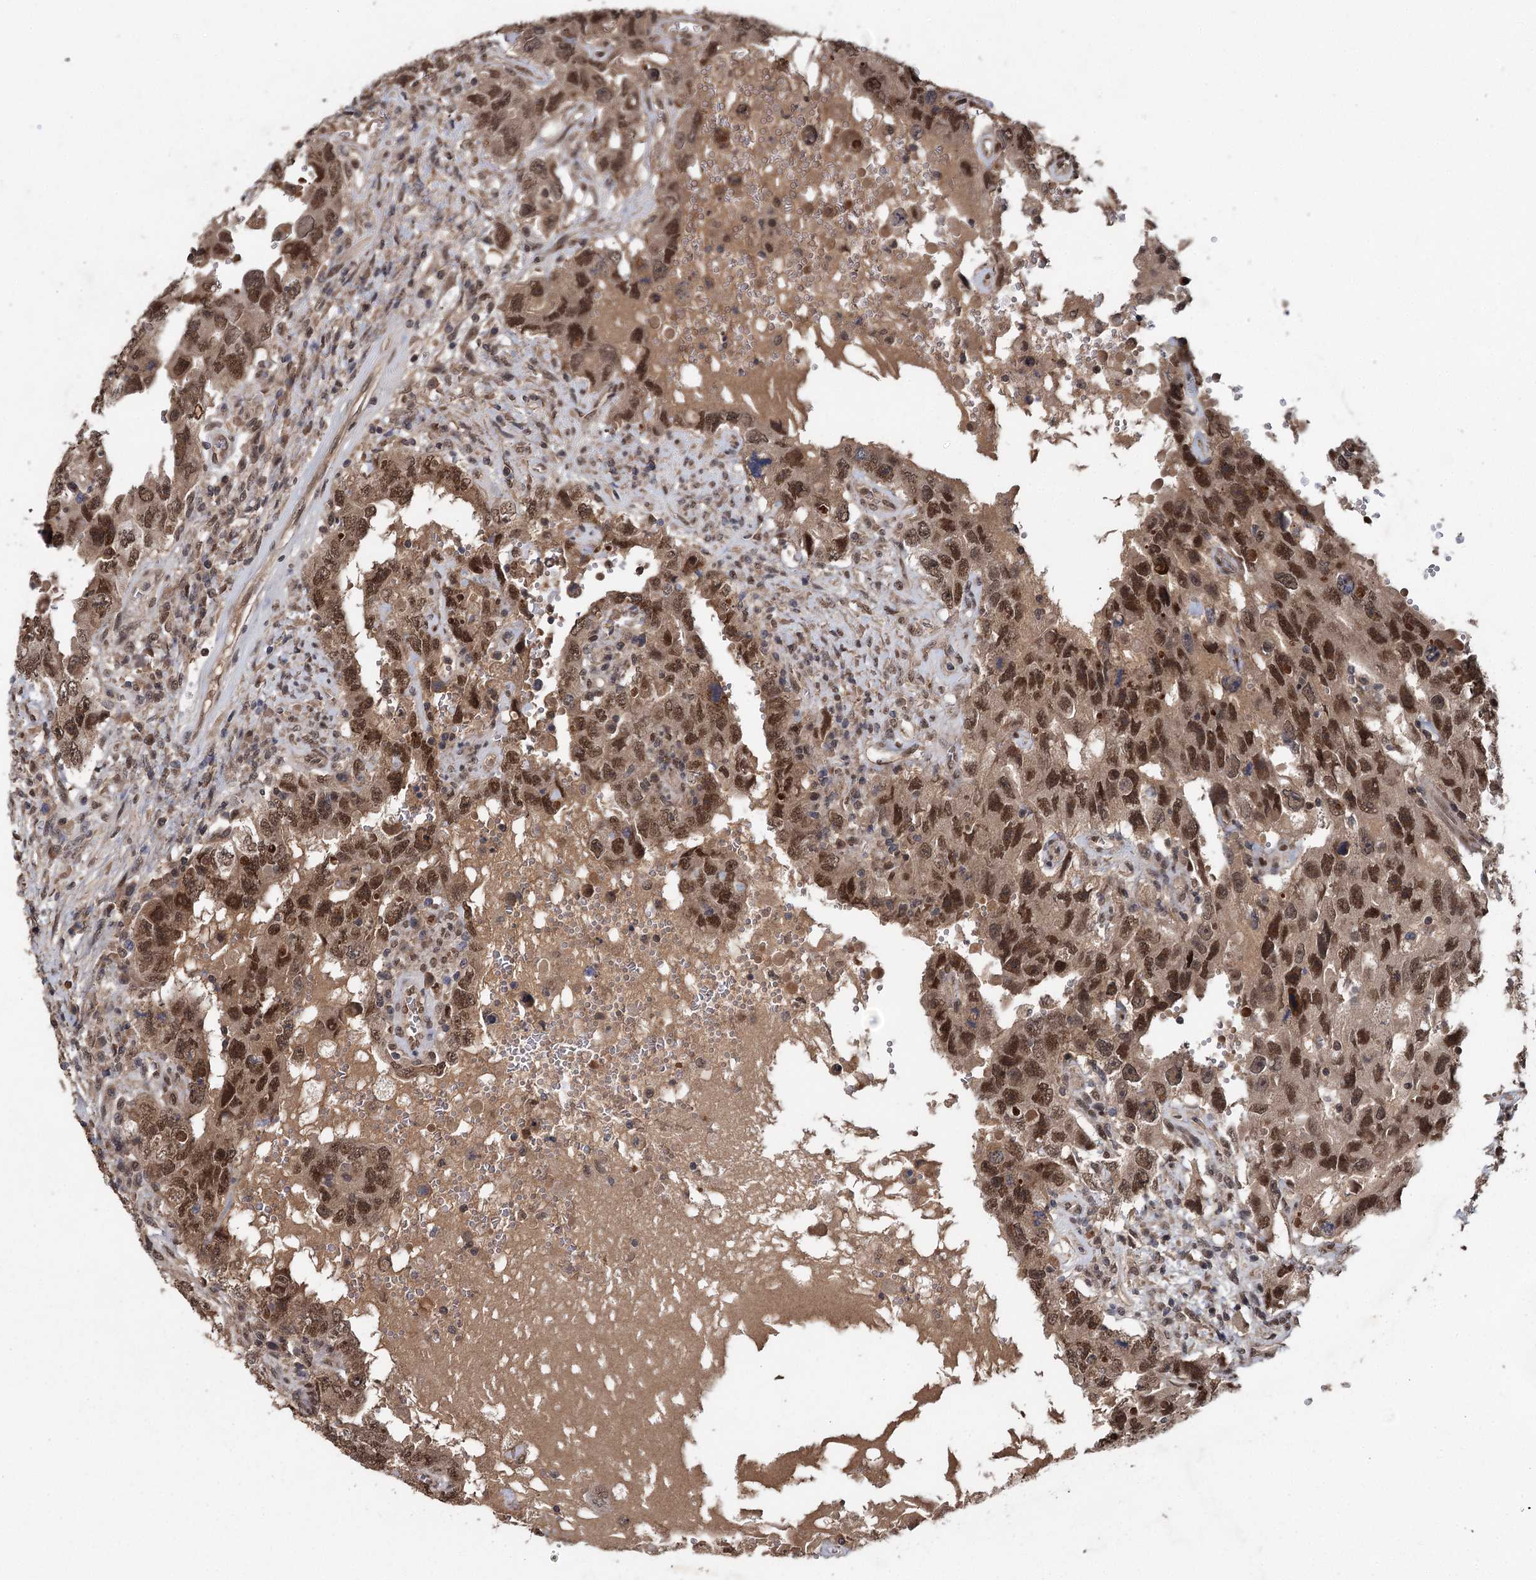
{"staining": {"intensity": "moderate", "quantity": ">75%", "location": "nuclear"}, "tissue": "testis cancer", "cell_type": "Tumor cells", "image_type": "cancer", "snomed": [{"axis": "morphology", "description": "Carcinoma, Embryonal, NOS"}, {"axis": "topography", "description": "Testis"}], "caption": "This micrograph reveals immunohistochemistry (IHC) staining of human testis cancer, with medium moderate nuclear expression in about >75% of tumor cells.", "gene": "MYG1", "patient": {"sex": "male", "age": 26}}